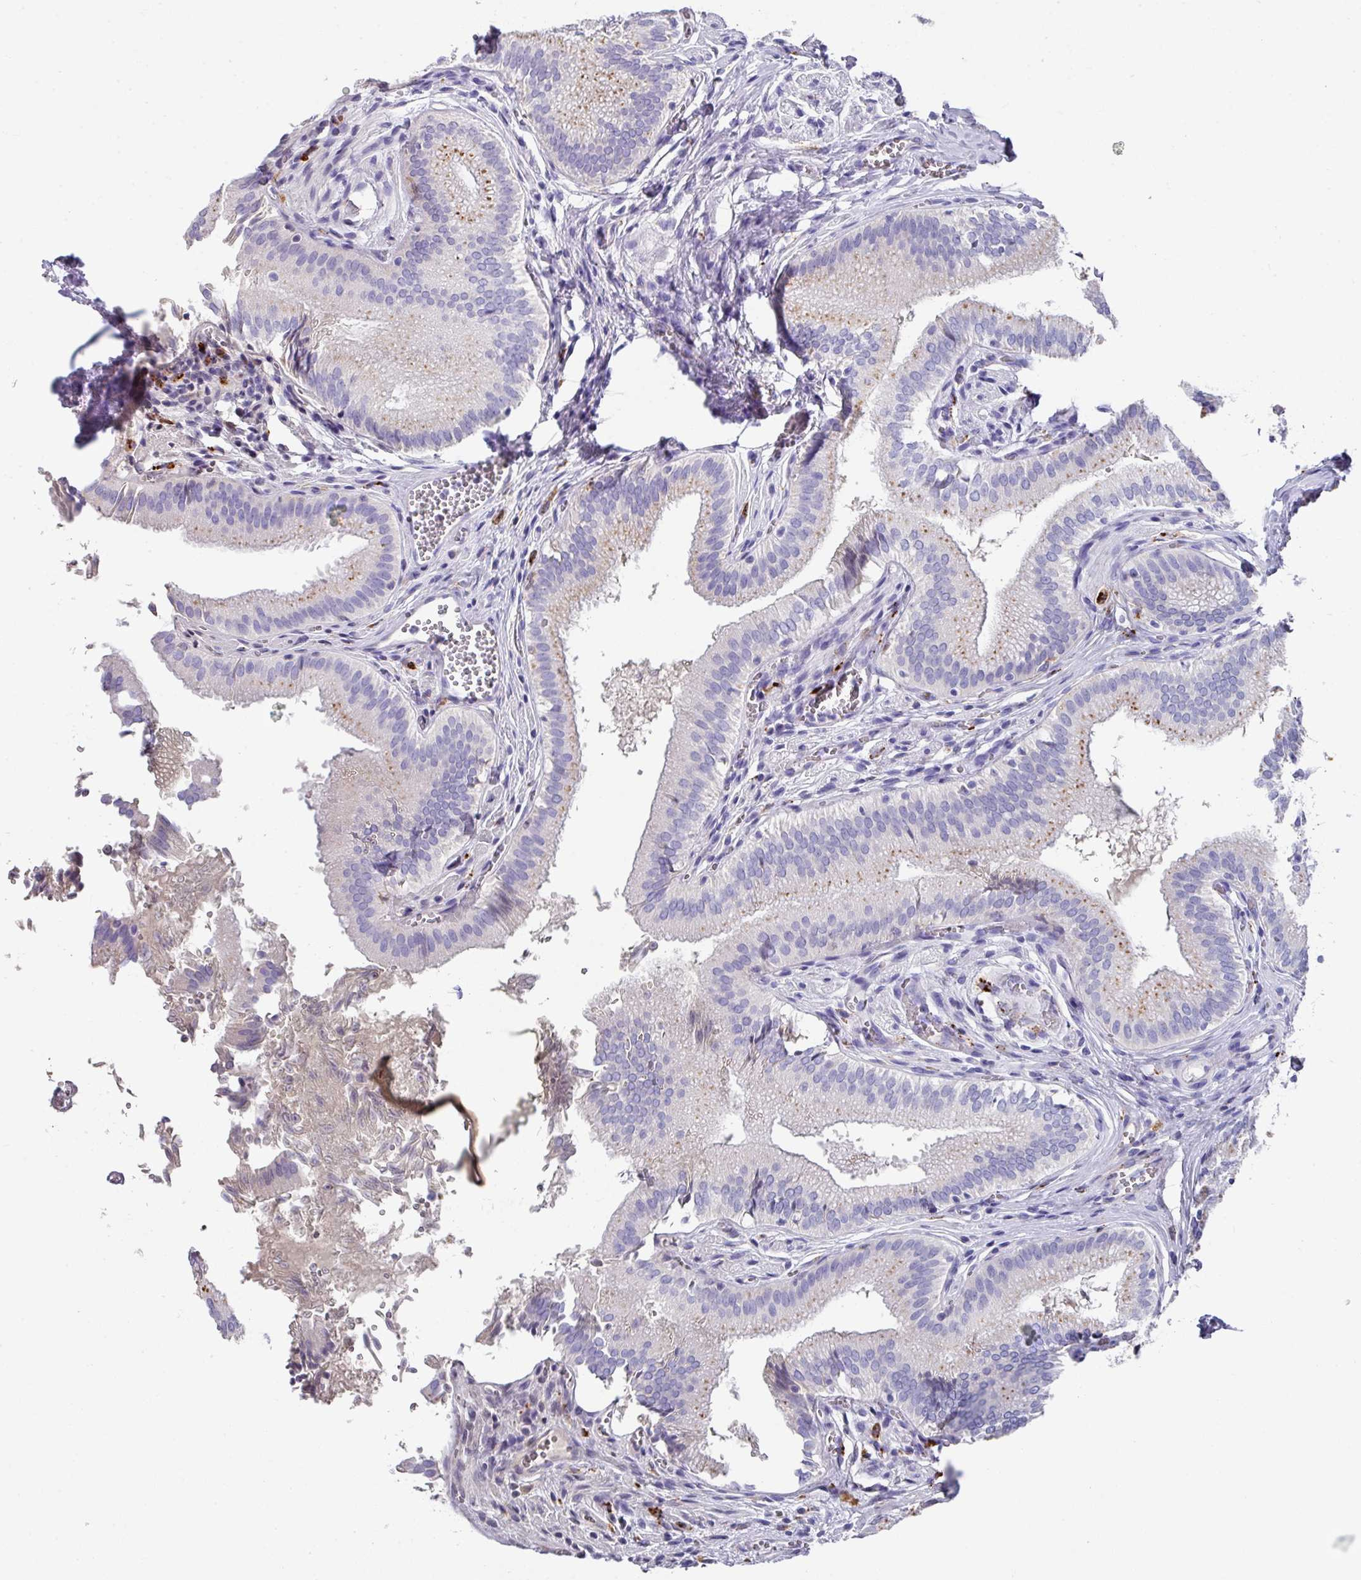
{"staining": {"intensity": "moderate", "quantity": "25%-75%", "location": "cytoplasmic/membranous"}, "tissue": "gallbladder", "cell_type": "Glandular cells", "image_type": "normal", "snomed": [{"axis": "morphology", "description": "Normal tissue, NOS"}, {"axis": "topography", "description": "Gallbladder"}, {"axis": "topography", "description": "Peripheral nerve tissue"}], "caption": "This photomicrograph displays IHC staining of unremarkable human gallbladder, with medium moderate cytoplasmic/membranous staining in approximately 25%-75% of glandular cells.", "gene": "CPVL", "patient": {"sex": "male", "age": 17}}